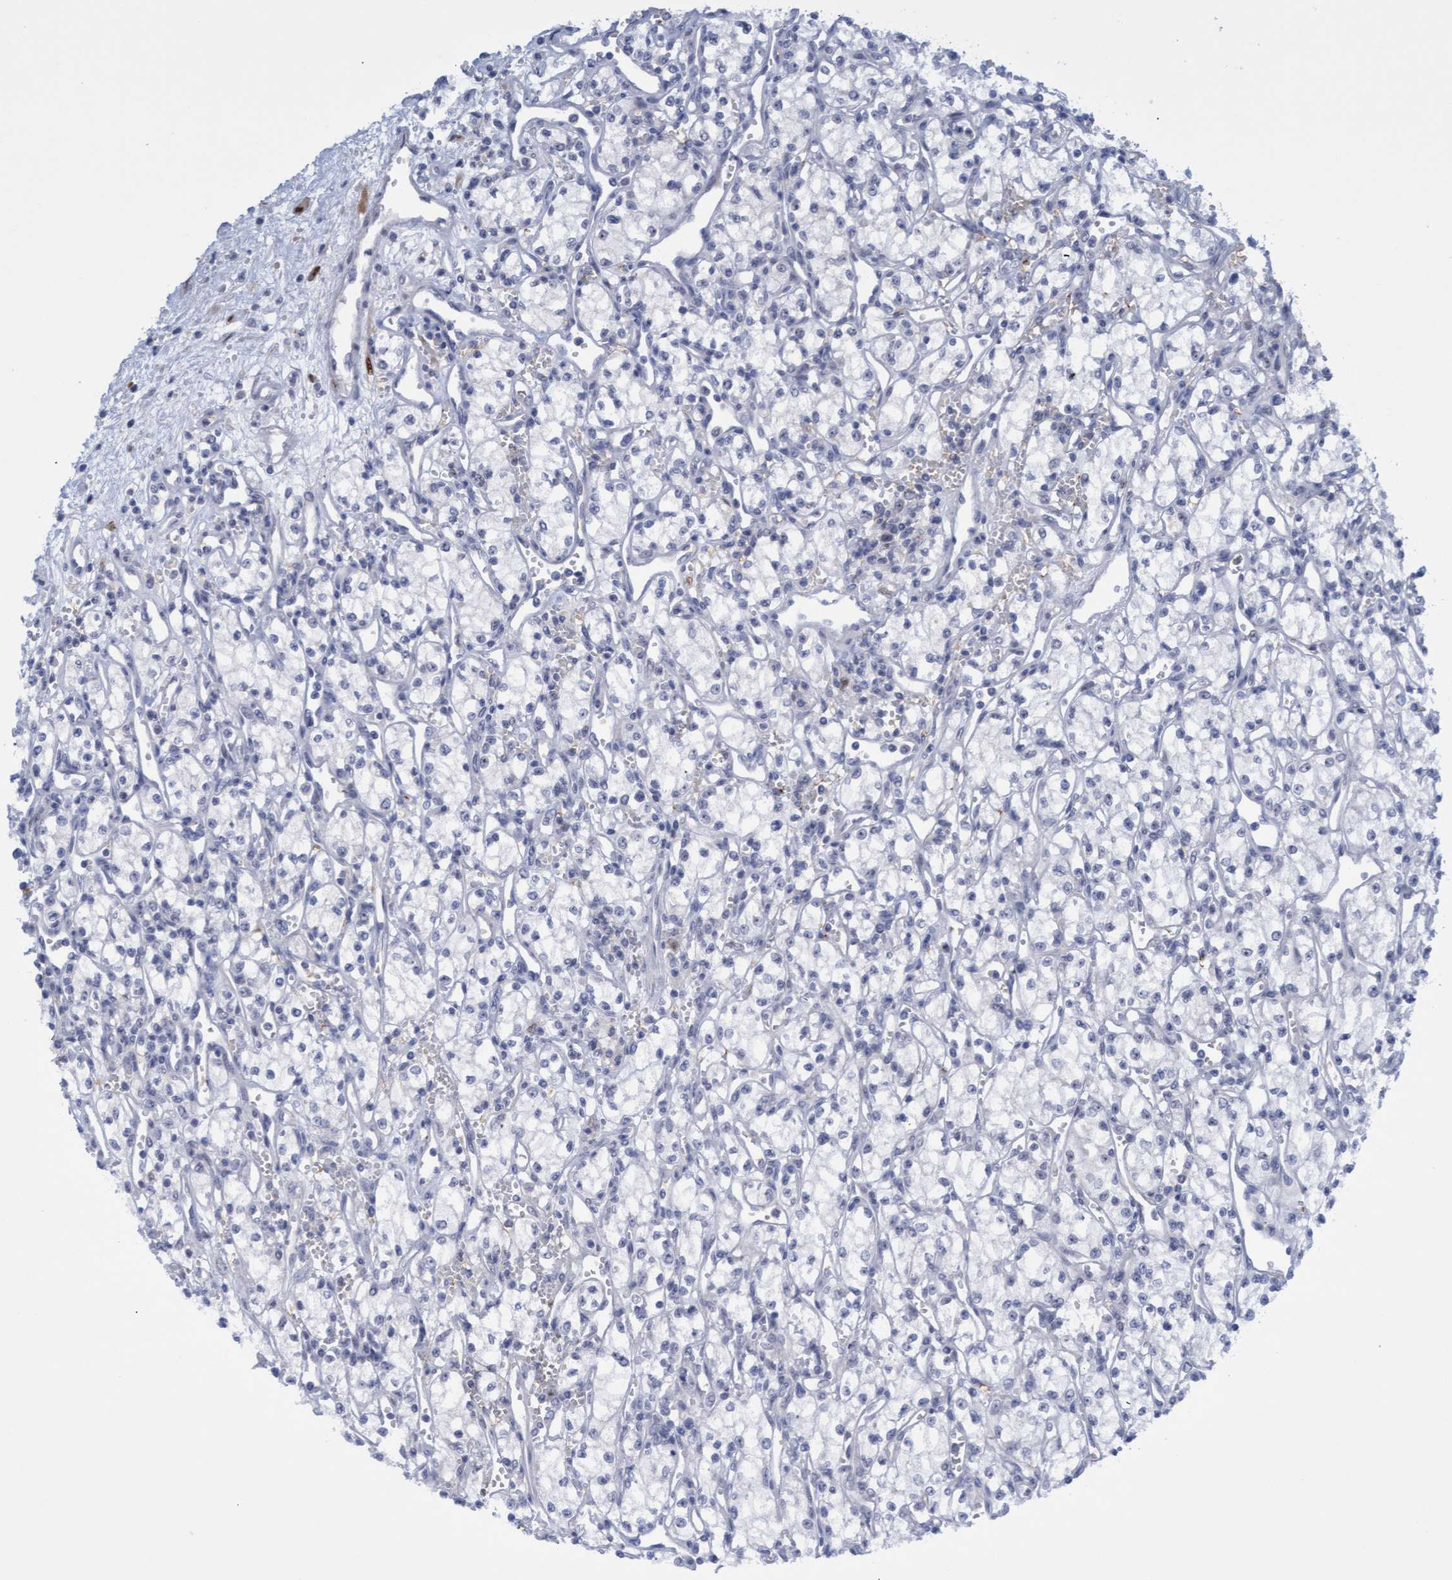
{"staining": {"intensity": "negative", "quantity": "none", "location": "none"}, "tissue": "renal cancer", "cell_type": "Tumor cells", "image_type": "cancer", "snomed": [{"axis": "morphology", "description": "Adenocarcinoma, NOS"}, {"axis": "topography", "description": "Kidney"}], "caption": "DAB (3,3'-diaminobenzidine) immunohistochemical staining of human renal adenocarcinoma displays no significant staining in tumor cells.", "gene": "PINX1", "patient": {"sex": "male", "age": 59}}